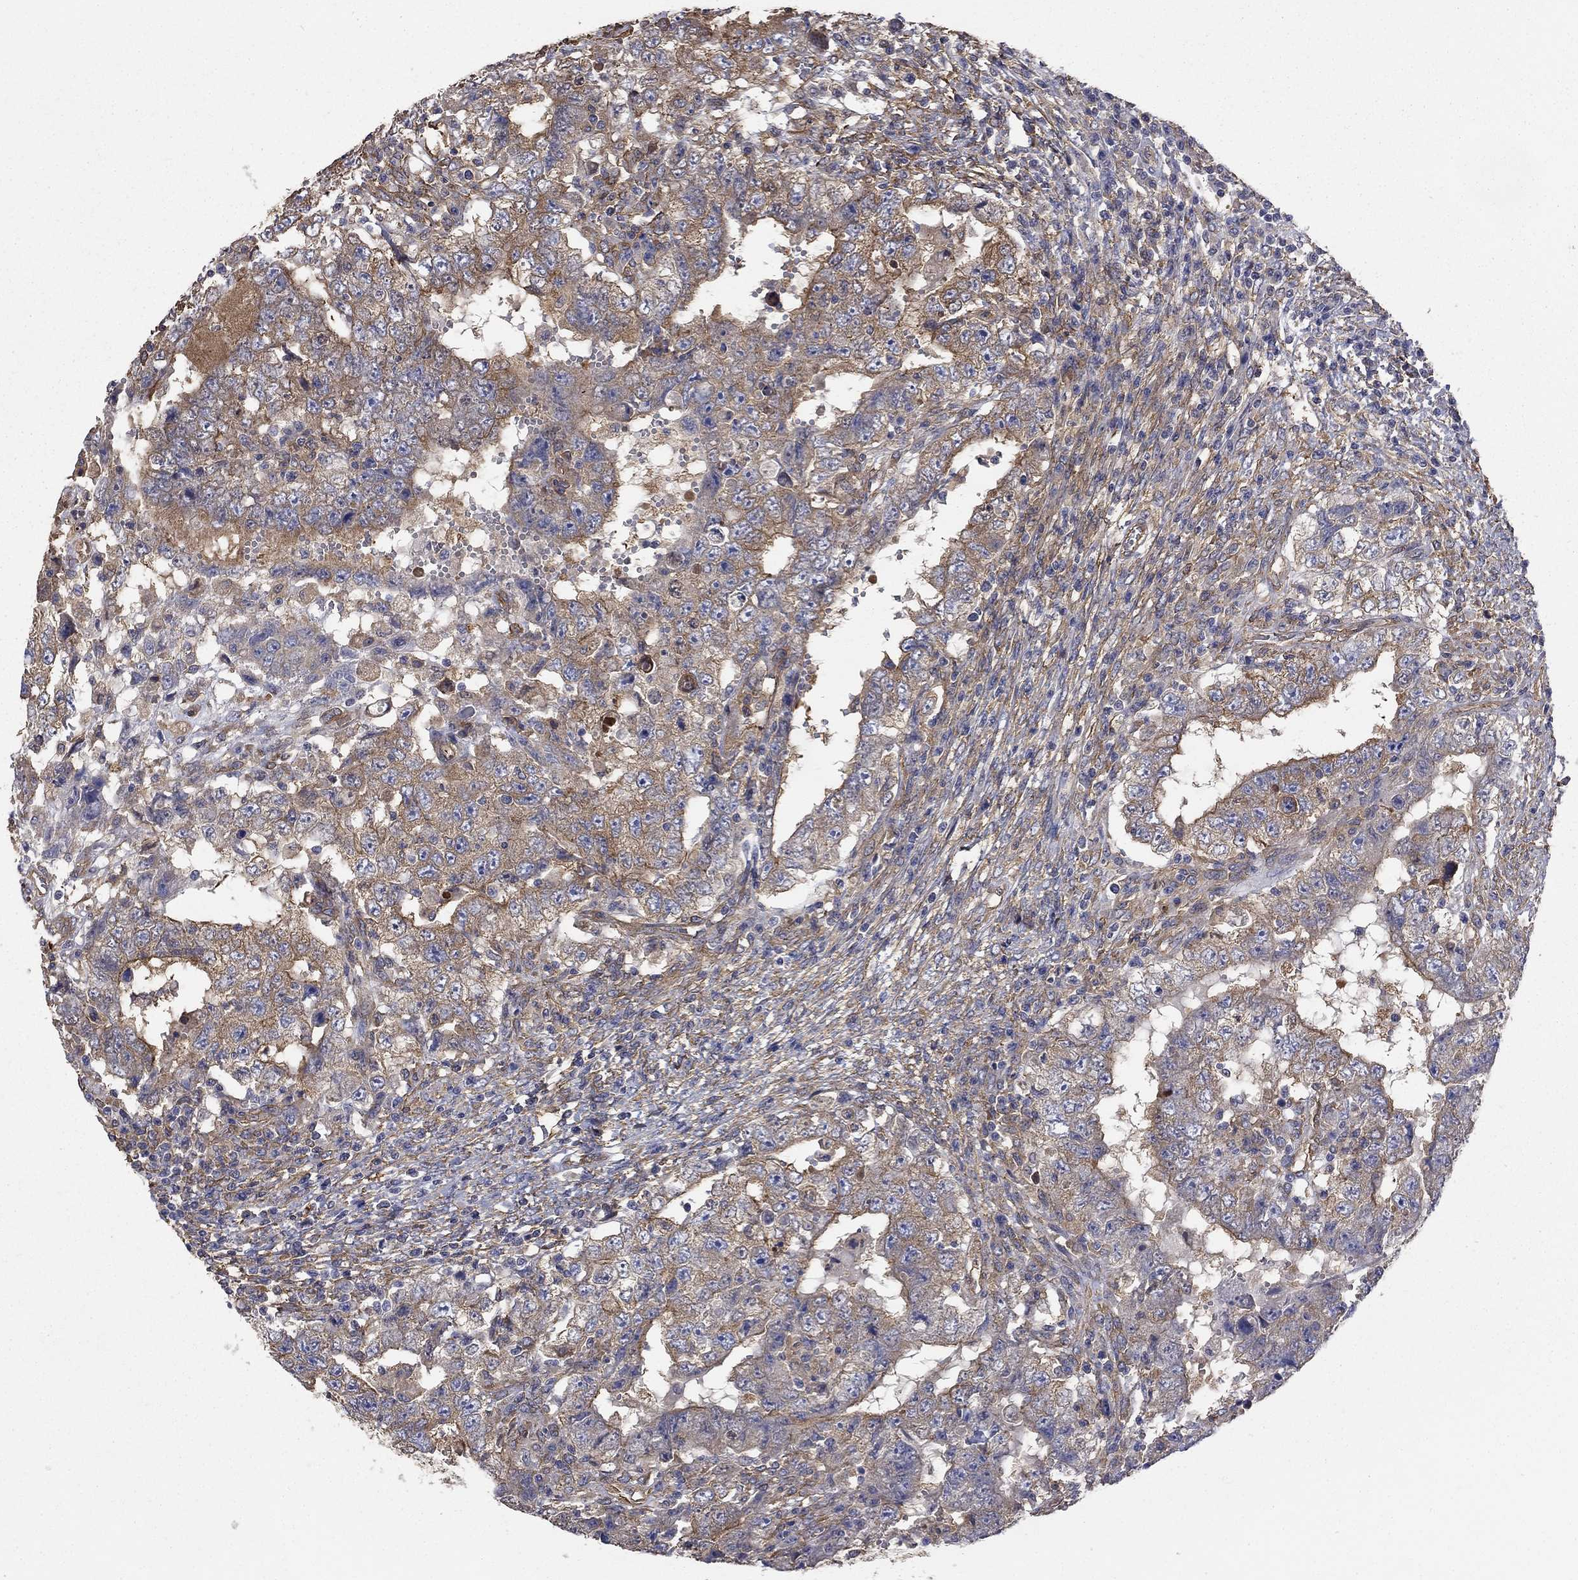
{"staining": {"intensity": "moderate", "quantity": "25%-75%", "location": "cytoplasmic/membranous"}, "tissue": "testis cancer", "cell_type": "Tumor cells", "image_type": "cancer", "snomed": [{"axis": "morphology", "description": "Carcinoma, Embryonal, NOS"}, {"axis": "topography", "description": "Testis"}], "caption": "The photomicrograph demonstrates staining of testis embryonal carcinoma, revealing moderate cytoplasmic/membranous protein staining (brown color) within tumor cells.", "gene": "DPYSL2", "patient": {"sex": "male", "age": 26}}